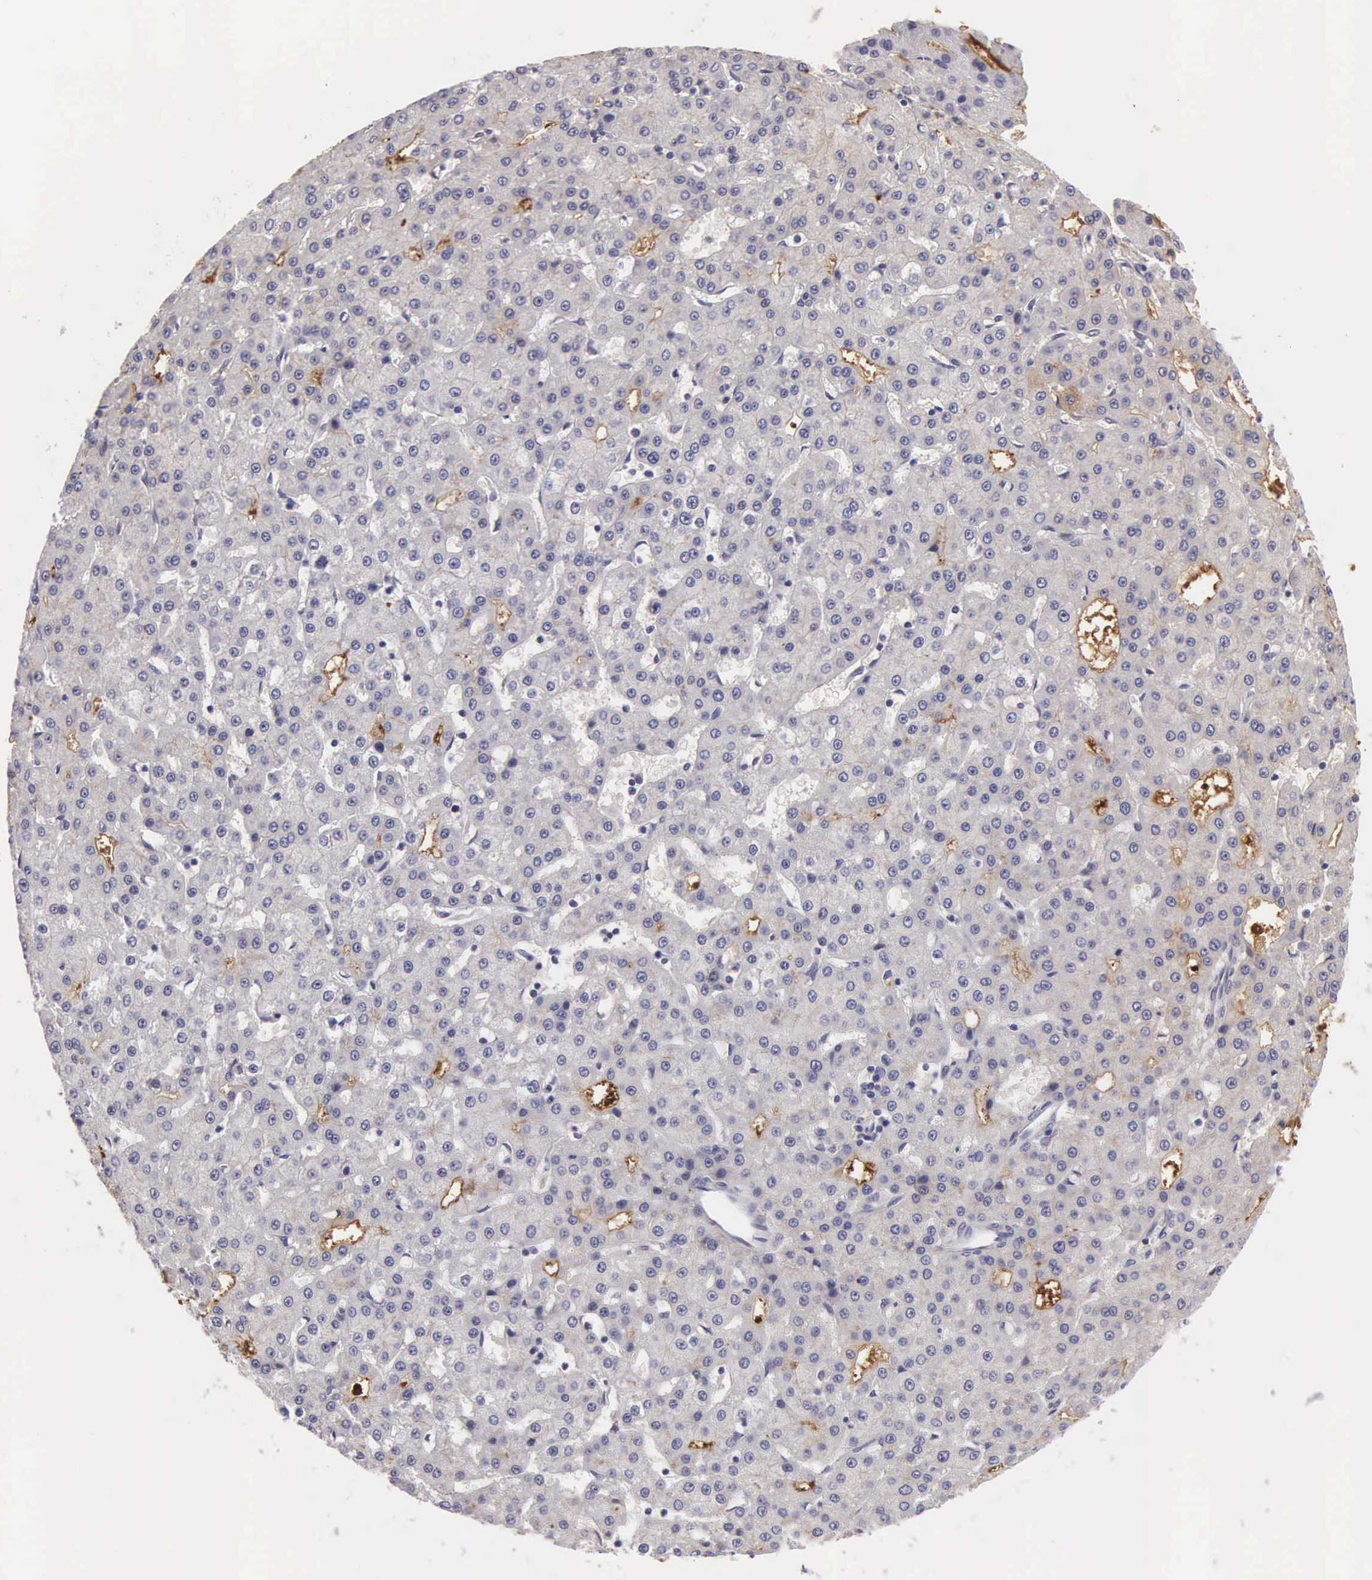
{"staining": {"intensity": "weak", "quantity": "25%-75%", "location": "cytoplasmic/membranous"}, "tissue": "liver cancer", "cell_type": "Tumor cells", "image_type": "cancer", "snomed": [{"axis": "morphology", "description": "Carcinoma, Hepatocellular, NOS"}, {"axis": "topography", "description": "Liver"}], "caption": "Liver cancer tissue demonstrates weak cytoplasmic/membranous positivity in about 25%-75% of tumor cells, visualized by immunohistochemistry.", "gene": "CLU", "patient": {"sex": "male", "age": 47}}